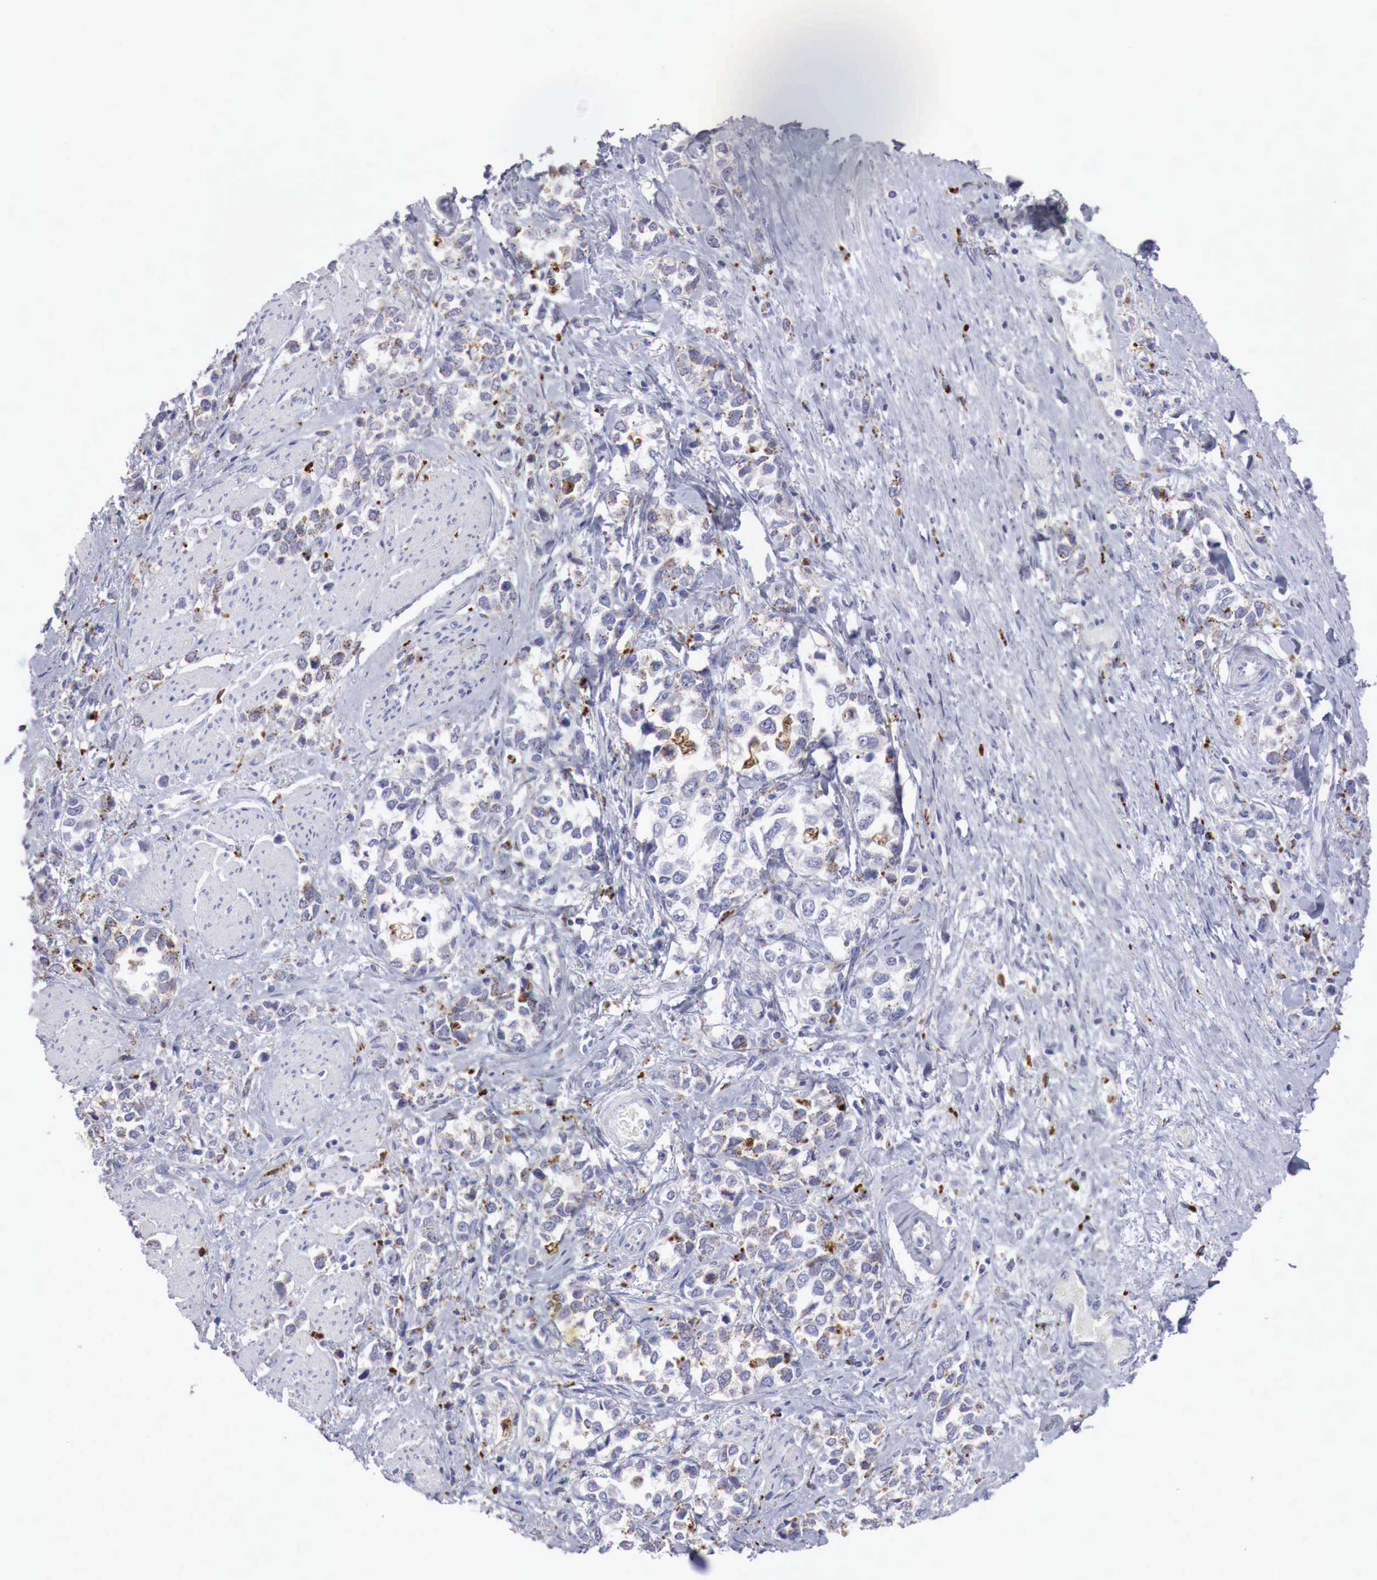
{"staining": {"intensity": "moderate", "quantity": "<25%", "location": "cytoplasmic/membranous"}, "tissue": "stomach cancer", "cell_type": "Tumor cells", "image_type": "cancer", "snomed": [{"axis": "morphology", "description": "Adenocarcinoma, NOS"}, {"axis": "topography", "description": "Stomach, upper"}], "caption": "A brown stain shows moderate cytoplasmic/membranous positivity of a protein in stomach cancer tumor cells.", "gene": "GLA", "patient": {"sex": "male", "age": 76}}